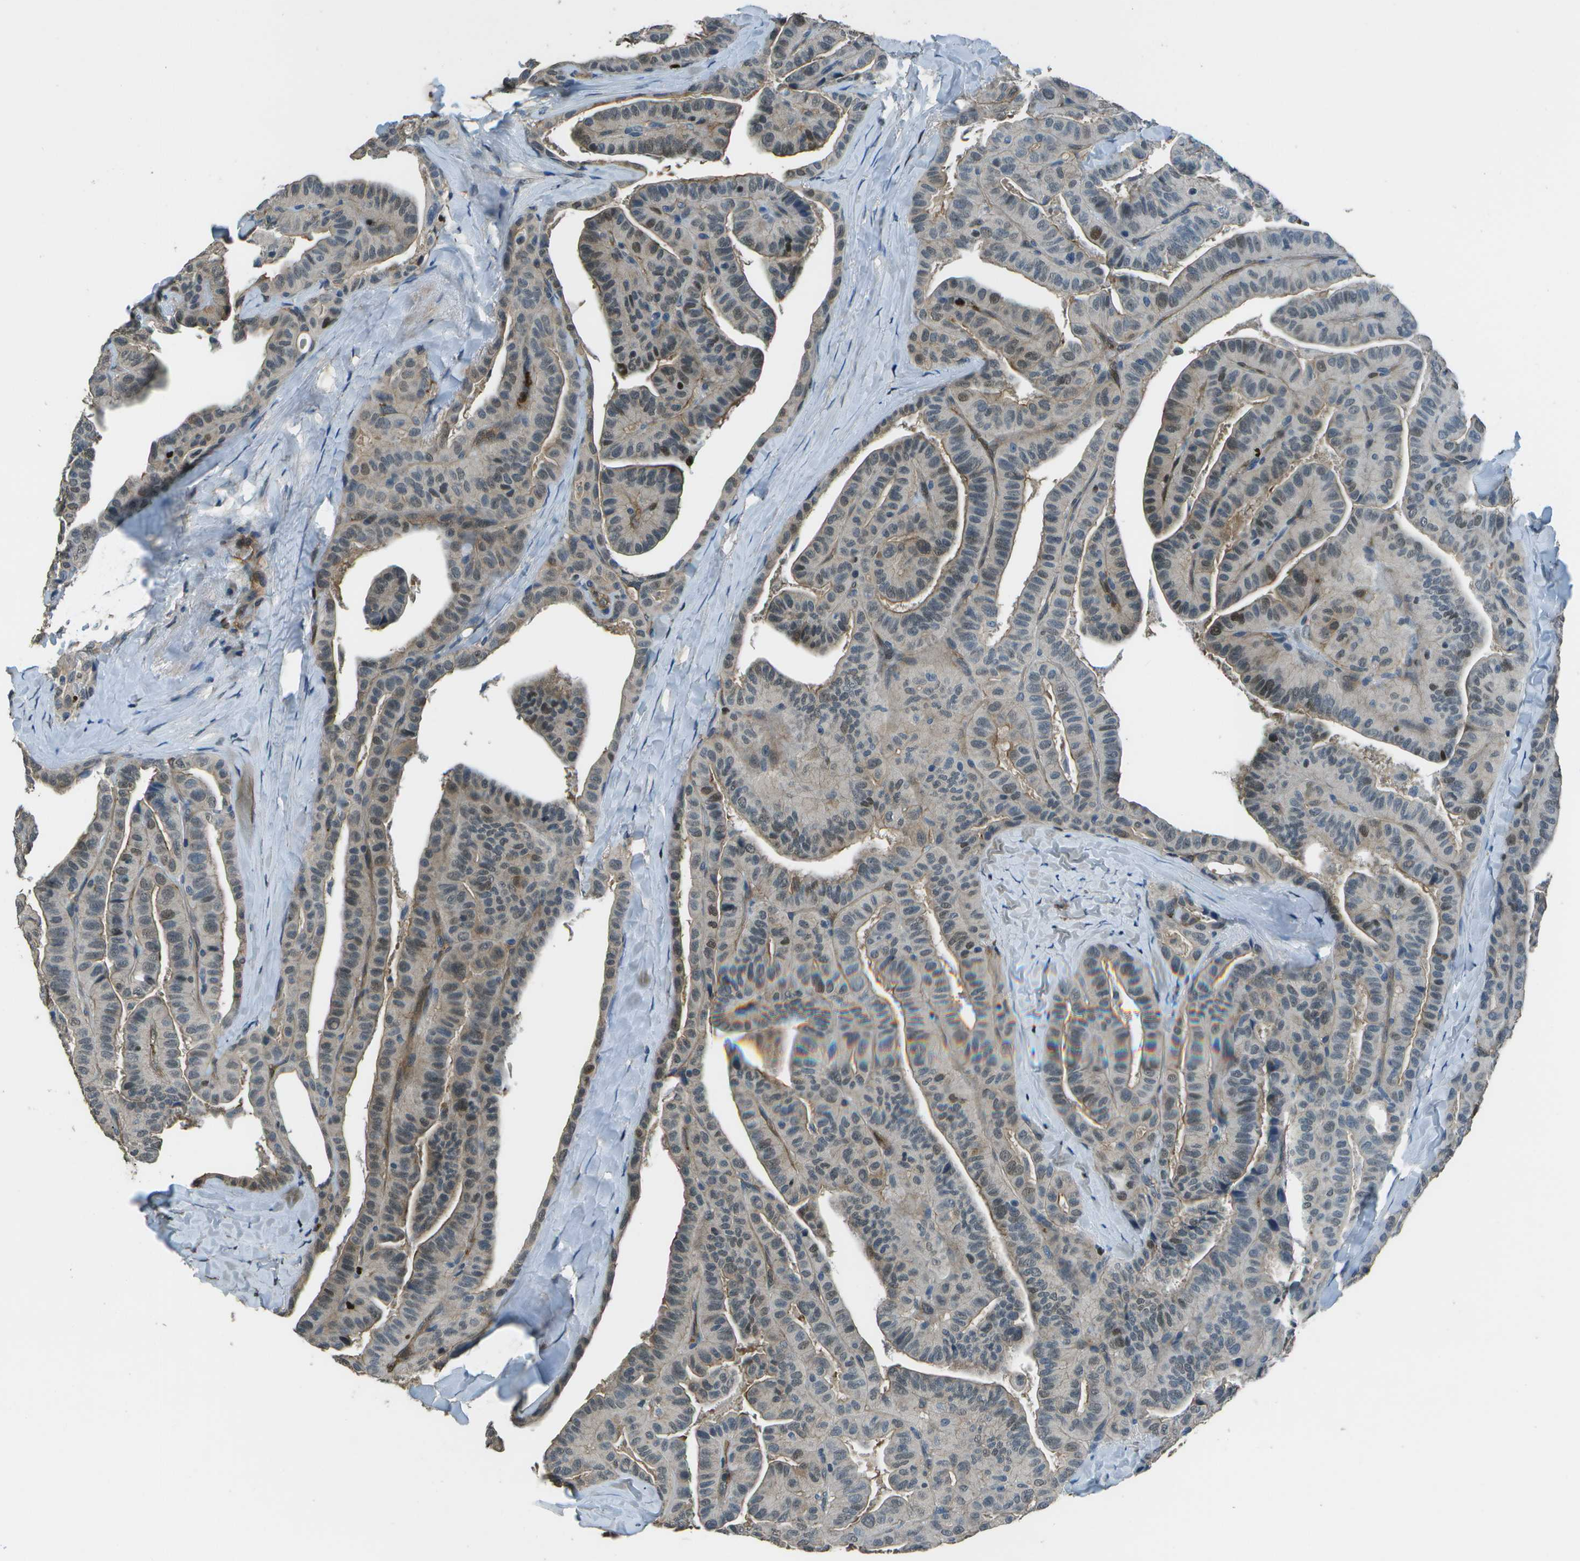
{"staining": {"intensity": "weak", "quantity": "<25%", "location": "cytoplasmic/membranous,nuclear"}, "tissue": "thyroid cancer", "cell_type": "Tumor cells", "image_type": "cancer", "snomed": [{"axis": "morphology", "description": "Papillary adenocarcinoma, NOS"}, {"axis": "topography", "description": "Thyroid gland"}], "caption": "A histopathology image of human papillary adenocarcinoma (thyroid) is negative for staining in tumor cells. (Stains: DAB IHC with hematoxylin counter stain, Microscopy: brightfield microscopy at high magnification).", "gene": "PDLIM1", "patient": {"sex": "male", "age": 77}}